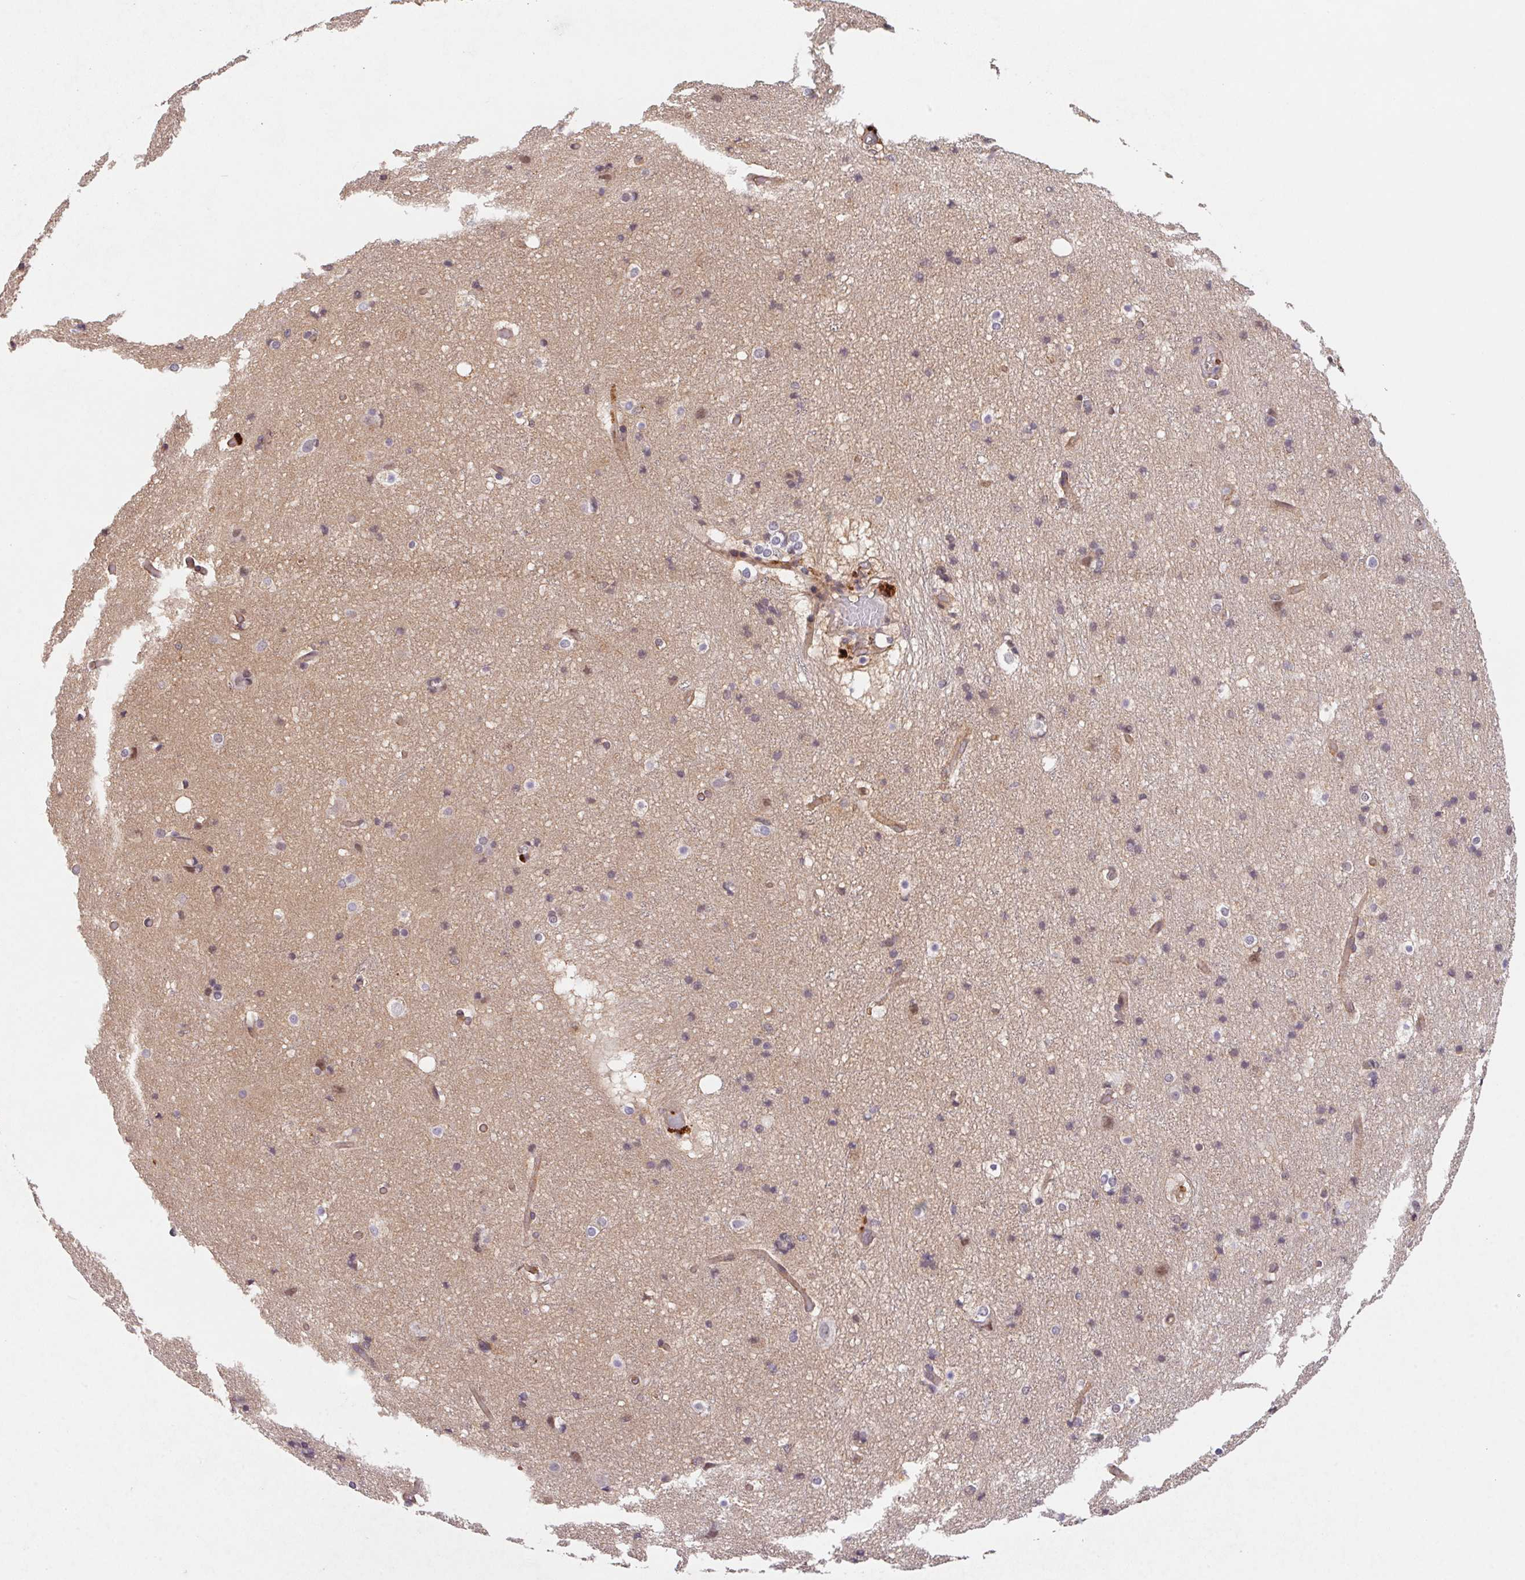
{"staining": {"intensity": "moderate", "quantity": "25%-75%", "location": "cytoplasmic/membranous"}, "tissue": "cerebral cortex", "cell_type": "Endothelial cells", "image_type": "normal", "snomed": [{"axis": "morphology", "description": "Normal tissue, NOS"}, {"axis": "topography", "description": "Cerebral cortex"}], "caption": "DAB (3,3'-diaminobenzidine) immunohistochemical staining of unremarkable human cerebral cortex reveals moderate cytoplasmic/membranous protein expression in approximately 25%-75% of endothelial cells. Using DAB (brown) and hematoxylin (blue) stains, captured at high magnification using brightfield microscopy.", "gene": "SLC52A2", "patient": {"sex": "female", "age": 52}}